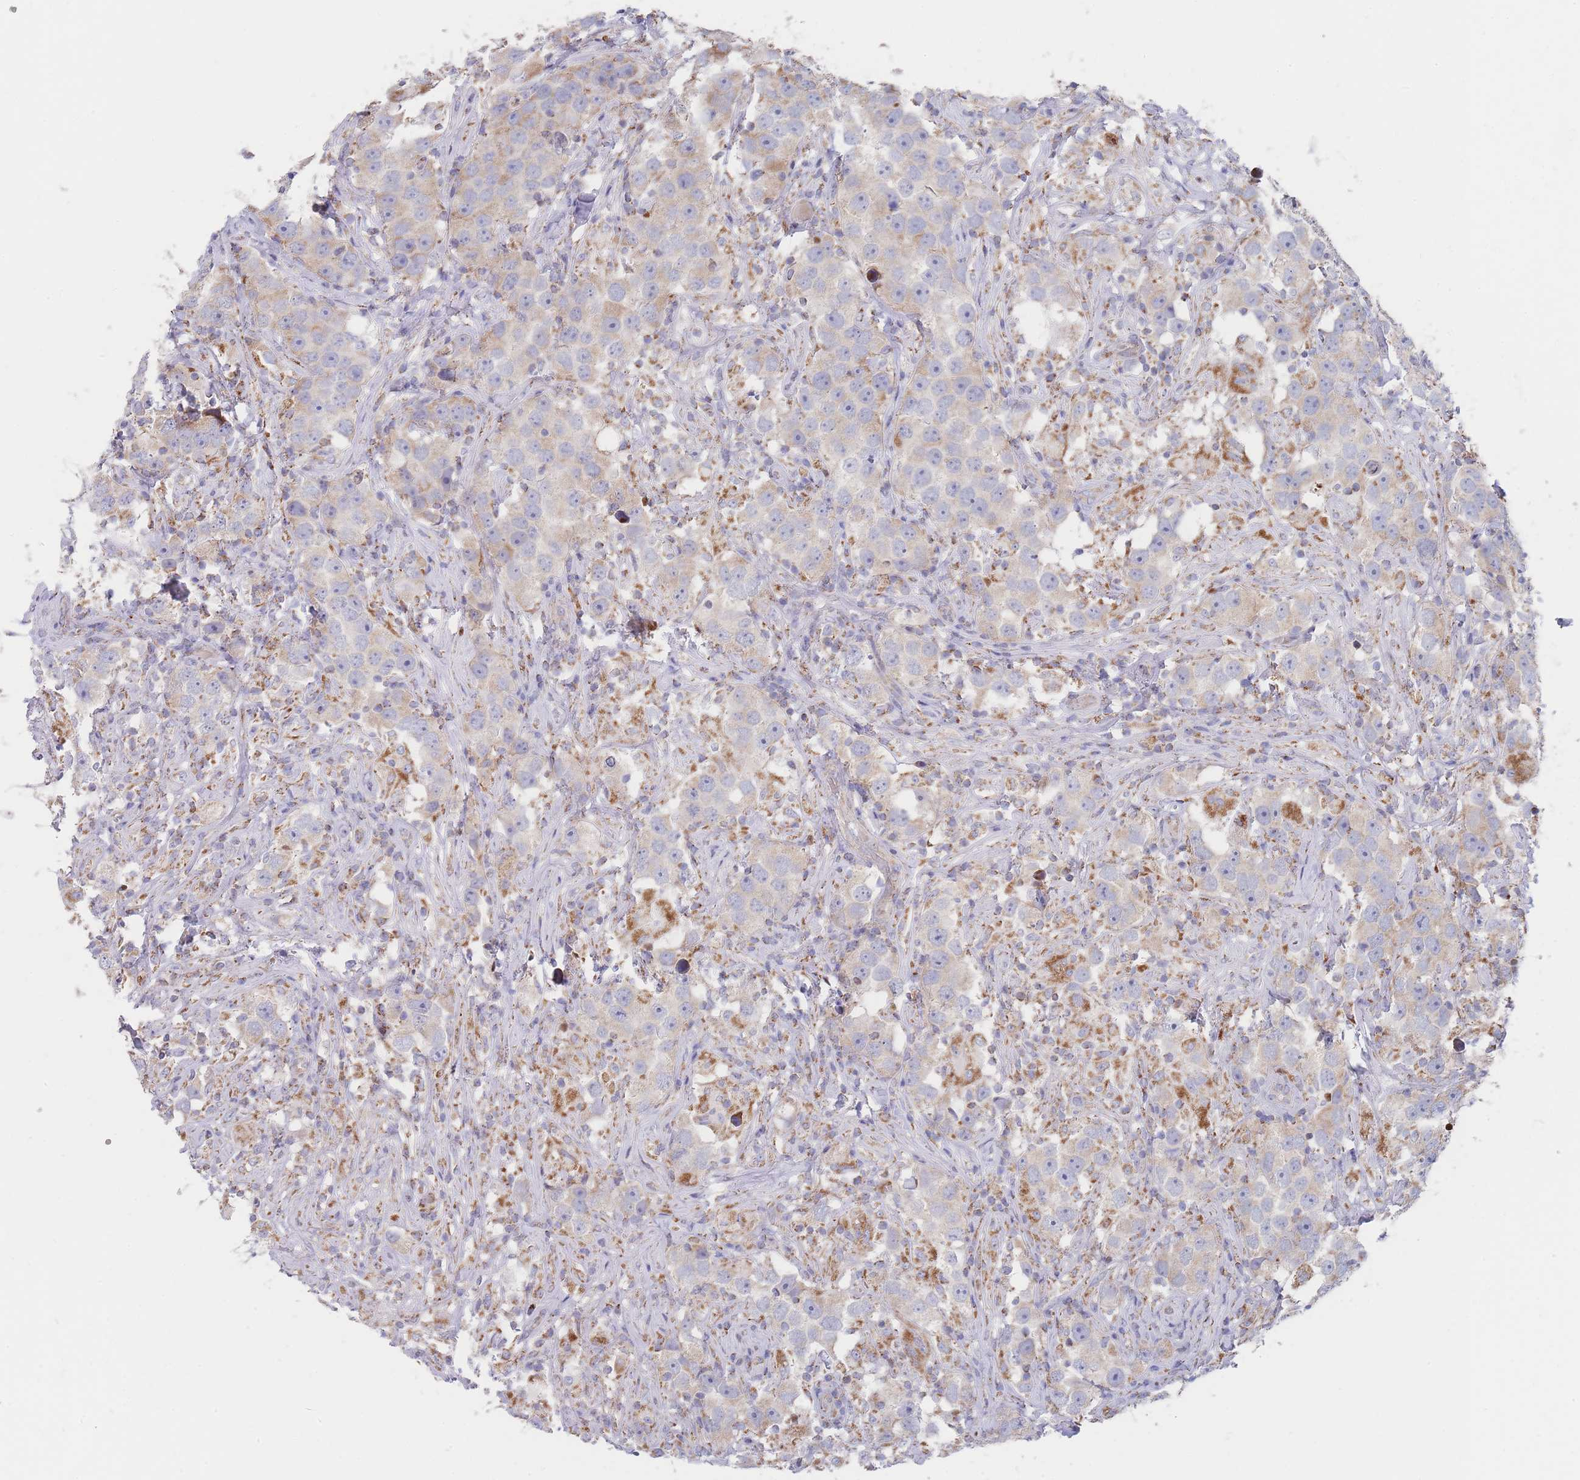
{"staining": {"intensity": "weak", "quantity": "25%-75%", "location": "cytoplasmic/membranous"}, "tissue": "testis cancer", "cell_type": "Tumor cells", "image_type": "cancer", "snomed": [{"axis": "morphology", "description": "Seminoma, NOS"}, {"axis": "topography", "description": "Testis"}], "caption": "Protein staining of seminoma (testis) tissue reveals weak cytoplasmic/membranous expression in about 25%-75% of tumor cells.", "gene": "IKZF4", "patient": {"sex": "male", "age": 49}}